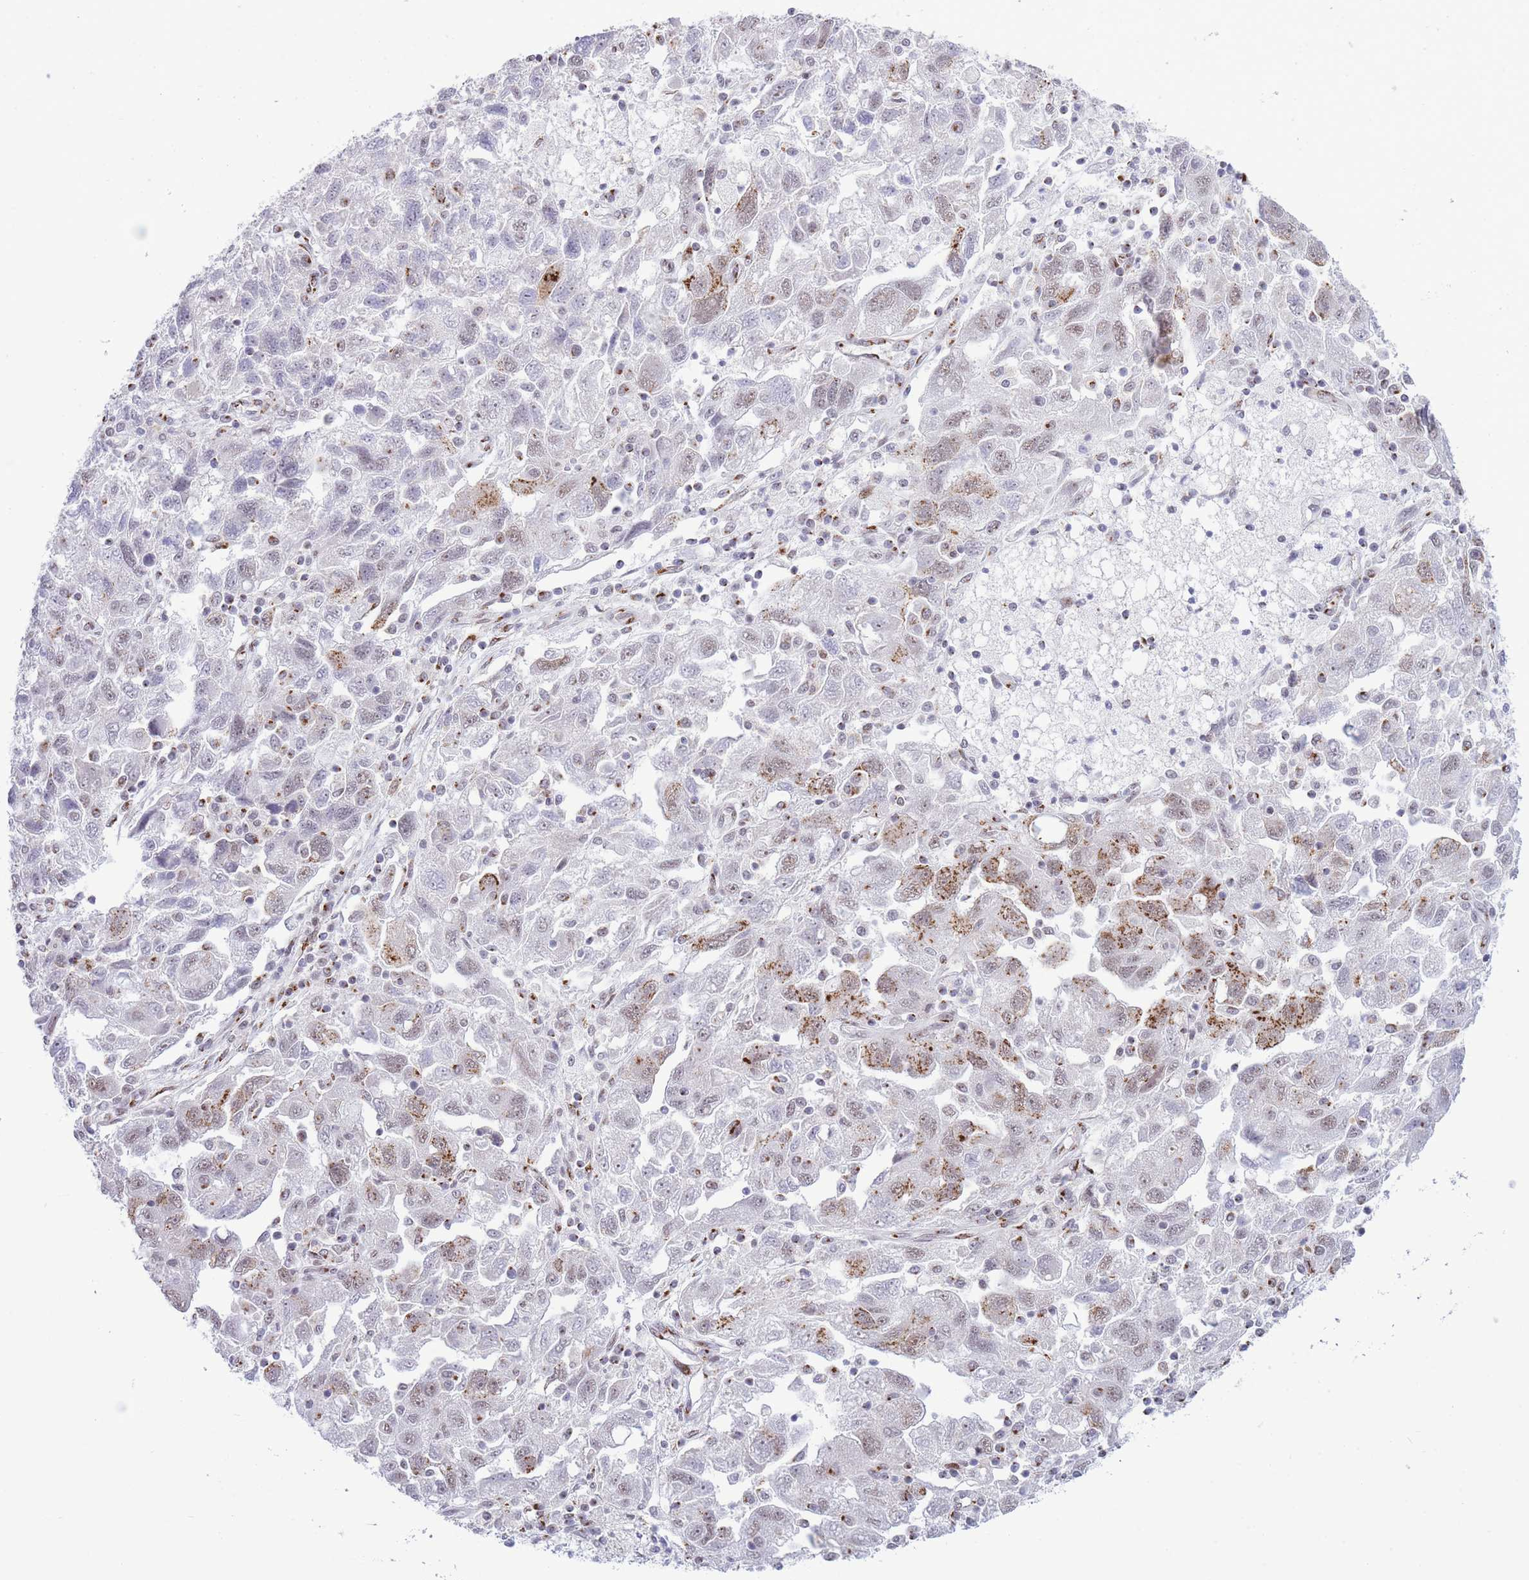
{"staining": {"intensity": "moderate", "quantity": "25%-75%", "location": "cytoplasmic/membranous,nuclear"}, "tissue": "ovarian cancer", "cell_type": "Tumor cells", "image_type": "cancer", "snomed": [{"axis": "morphology", "description": "Carcinoma, NOS"}, {"axis": "morphology", "description": "Cystadenocarcinoma, serous, NOS"}, {"axis": "topography", "description": "Ovary"}], "caption": "Immunohistochemical staining of human serous cystadenocarcinoma (ovarian) reveals moderate cytoplasmic/membranous and nuclear protein expression in about 25%-75% of tumor cells.", "gene": "INO80C", "patient": {"sex": "female", "age": 69}}